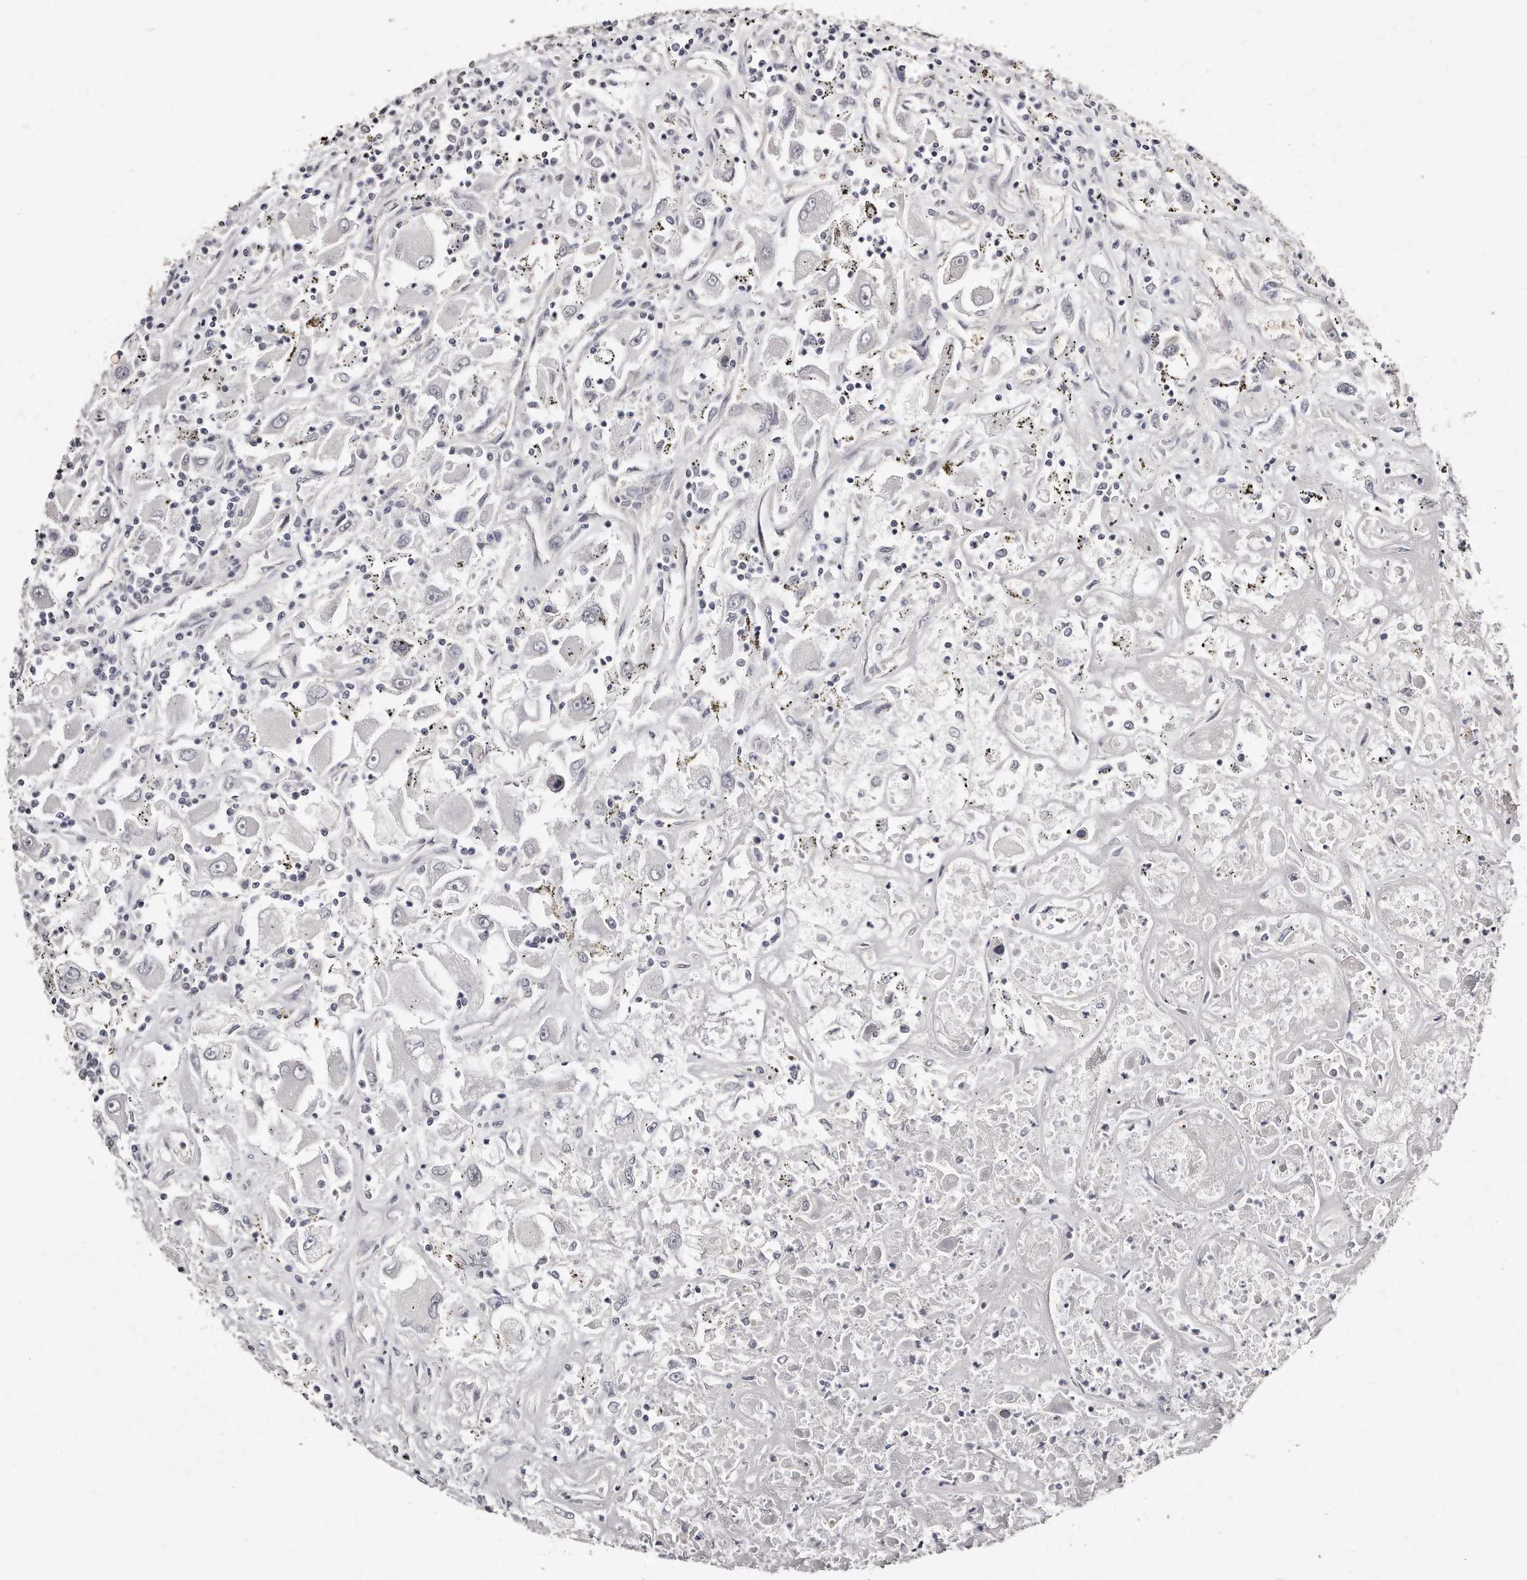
{"staining": {"intensity": "negative", "quantity": "none", "location": "none"}, "tissue": "renal cancer", "cell_type": "Tumor cells", "image_type": "cancer", "snomed": [{"axis": "morphology", "description": "Adenocarcinoma, NOS"}, {"axis": "topography", "description": "Kidney"}], "caption": "Immunohistochemistry of renal cancer exhibits no positivity in tumor cells.", "gene": "CASZ1", "patient": {"sex": "female", "age": 52}}